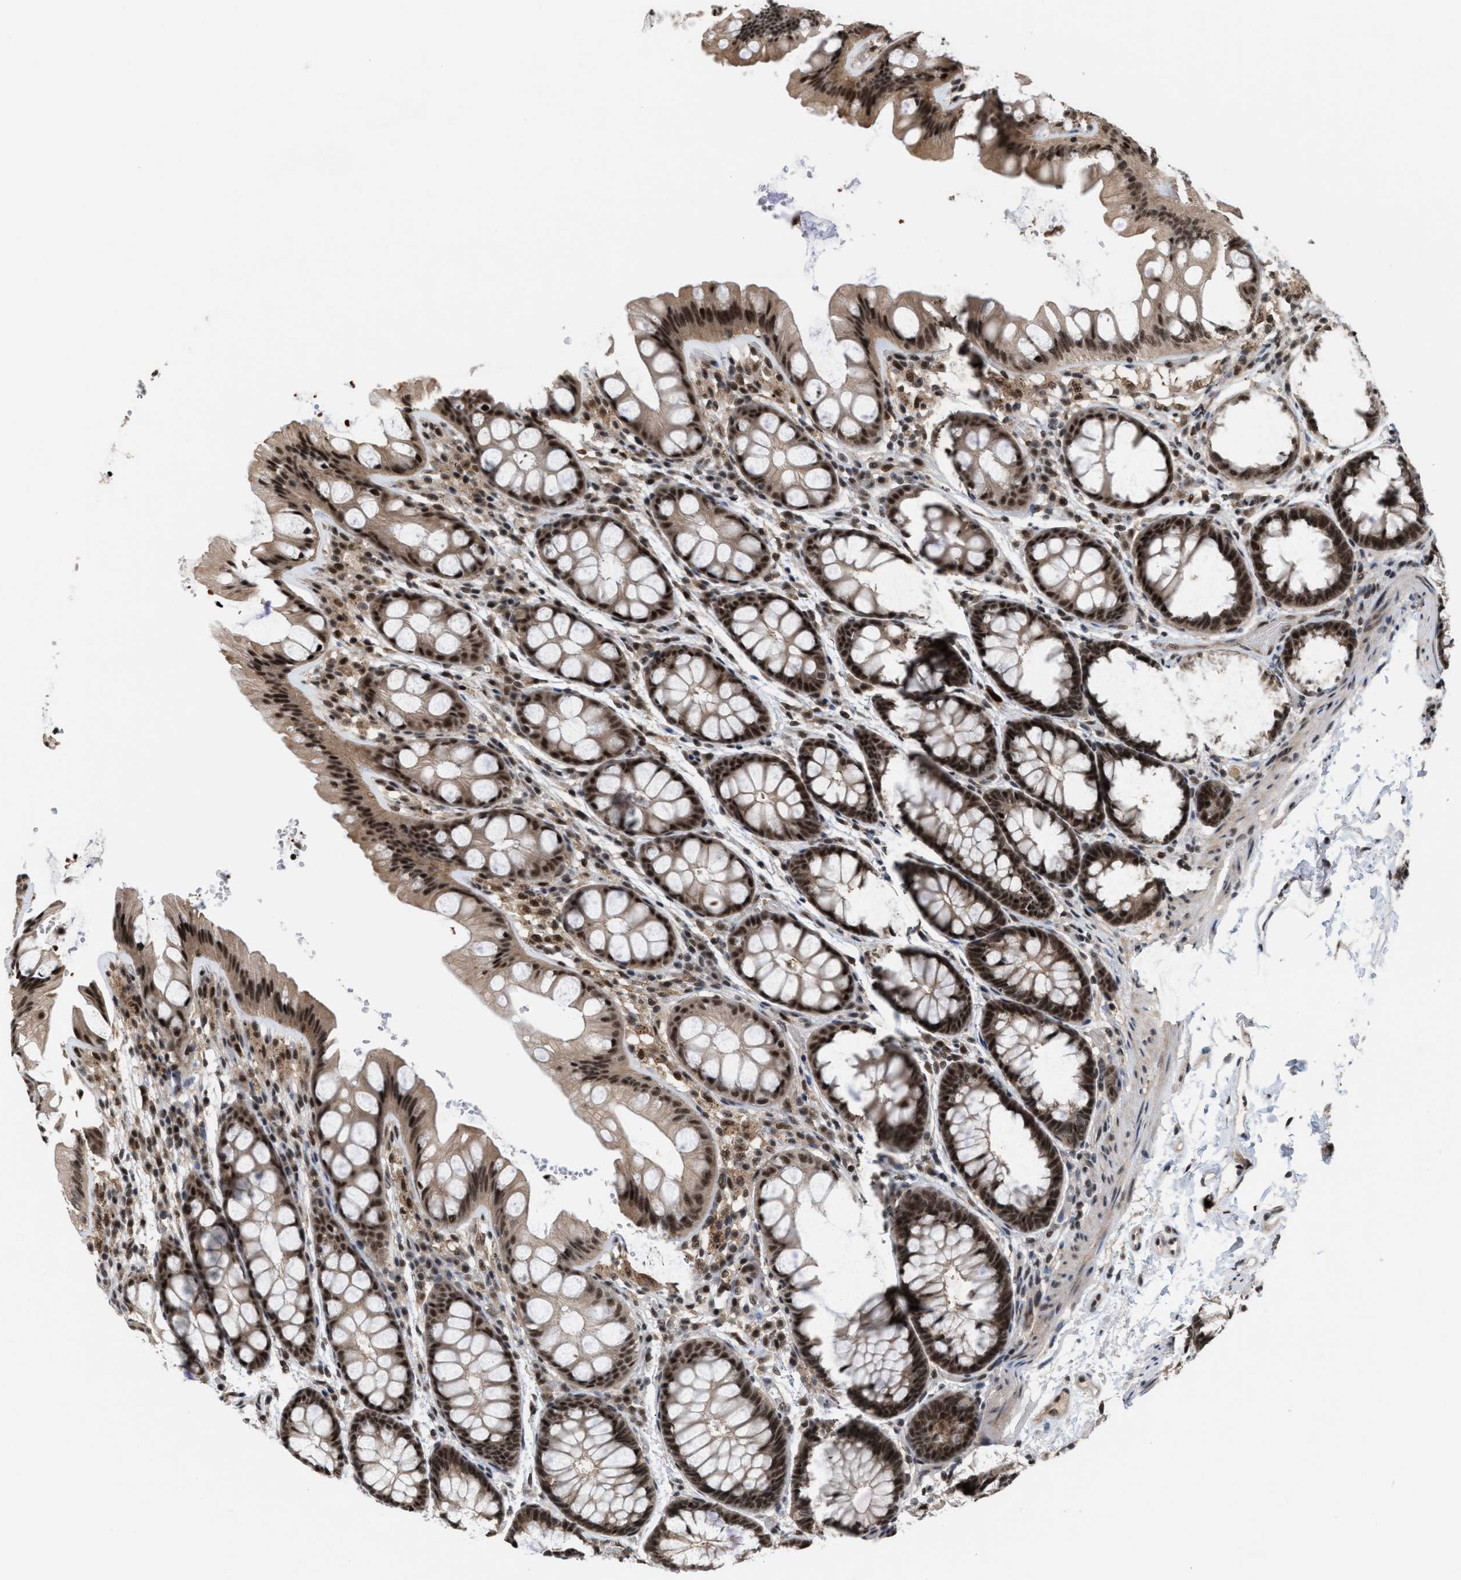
{"staining": {"intensity": "moderate", "quantity": ">75%", "location": "cytoplasmic/membranous,nuclear"}, "tissue": "colon", "cell_type": "Endothelial cells", "image_type": "normal", "snomed": [{"axis": "morphology", "description": "Normal tissue, NOS"}, {"axis": "topography", "description": "Colon"}], "caption": "This photomicrograph shows immunohistochemistry (IHC) staining of benign colon, with medium moderate cytoplasmic/membranous,nuclear expression in approximately >75% of endothelial cells.", "gene": "PRPF4", "patient": {"sex": "male", "age": 47}}